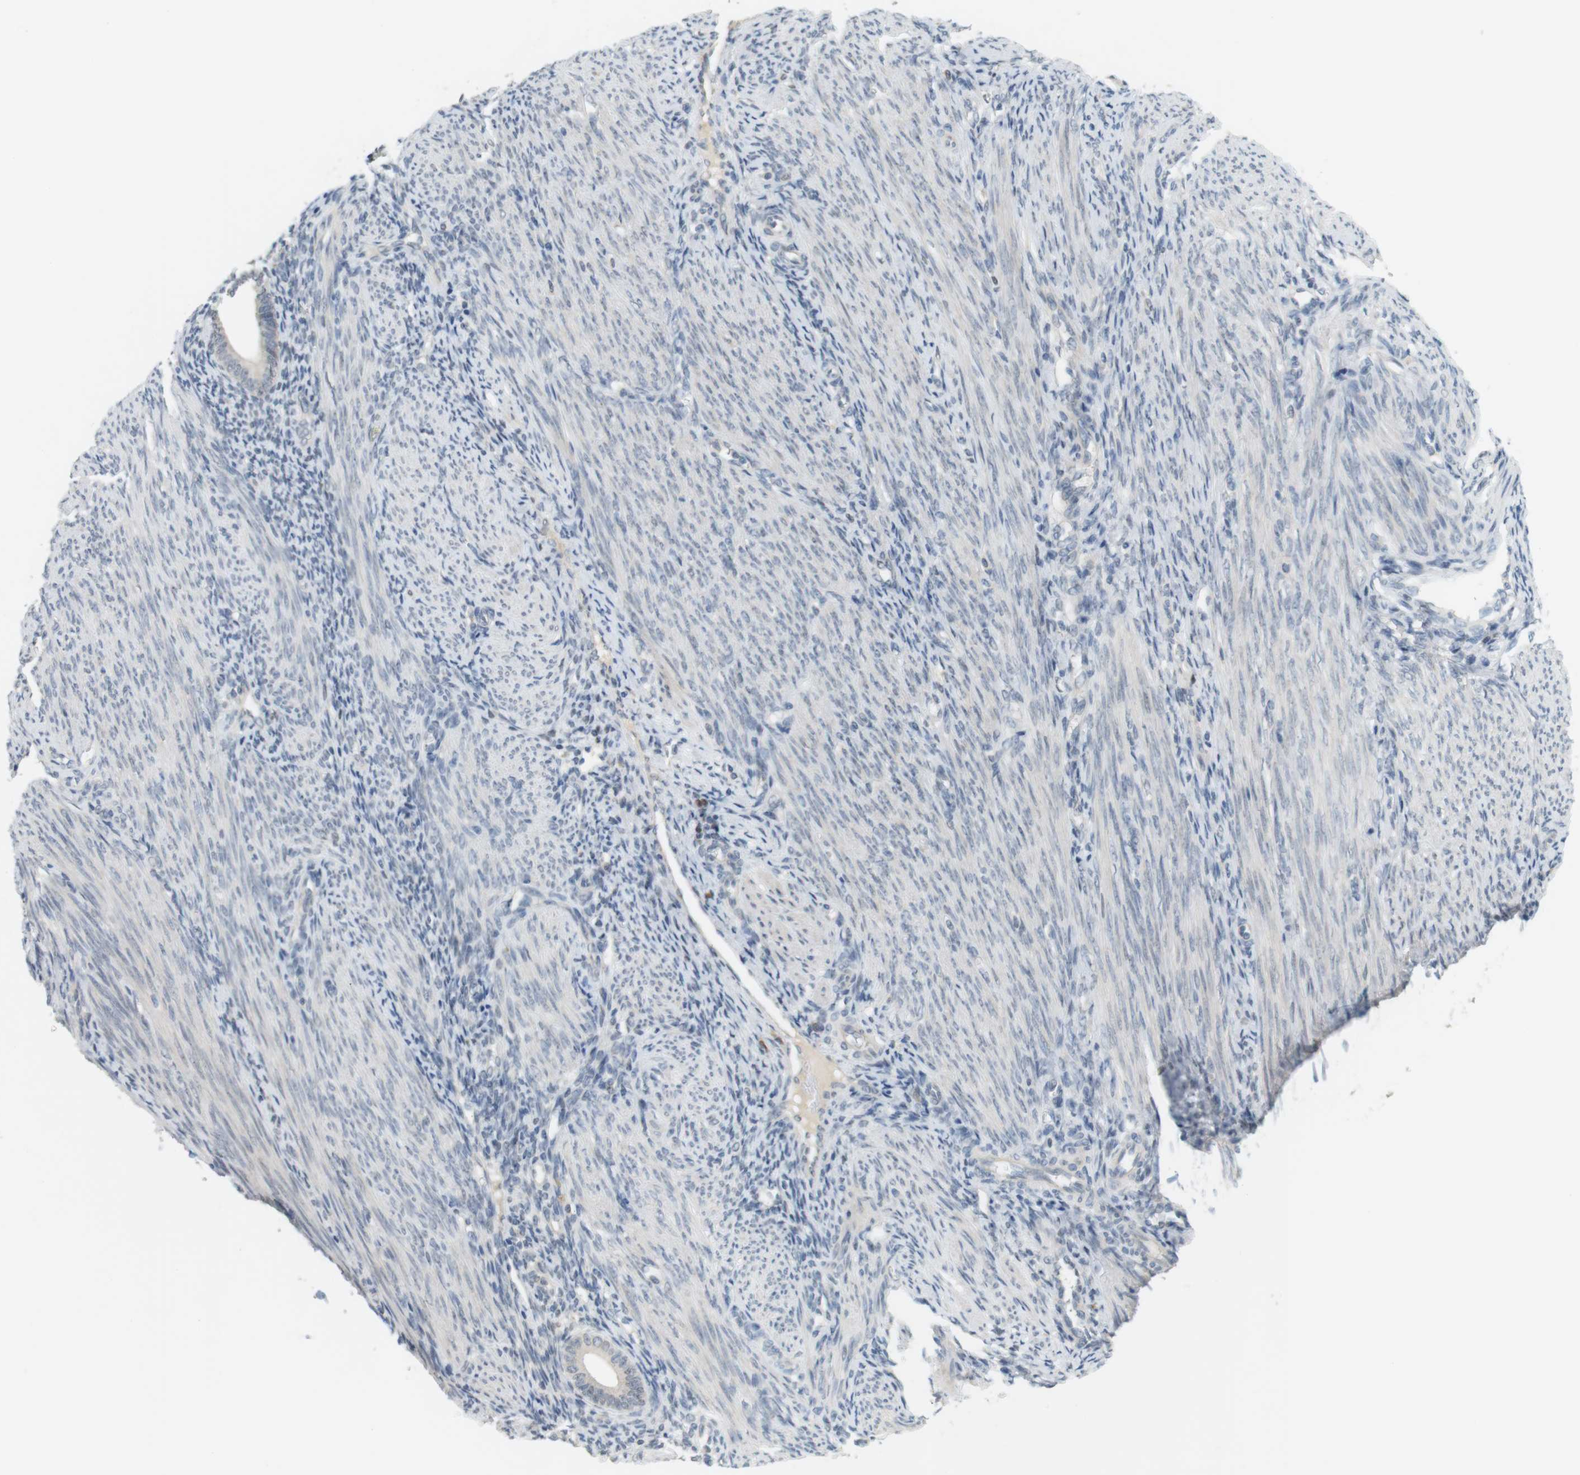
{"staining": {"intensity": "negative", "quantity": "none", "location": "none"}, "tissue": "endometrium", "cell_type": "Cells in endometrial stroma", "image_type": "normal", "snomed": [{"axis": "morphology", "description": "Normal tissue, NOS"}, {"axis": "topography", "description": "Uterus"}, {"axis": "topography", "description": "Endometrium"}], "caption": "High magnification brightfield microscopy of normal endometrium stained with DAB (3,3'-diaminobenzidine) (brown) and counterstained with hematoxylin (blue): cells in endometrial stroma show no significant staining. (Brightfield microscopy of DAB (3,3'-diaminobenzidine) immunohistochemistry (IHC) at high magnification).", "gene": "CREB3L2", "patient": {"sex": "female", "age": 33}}